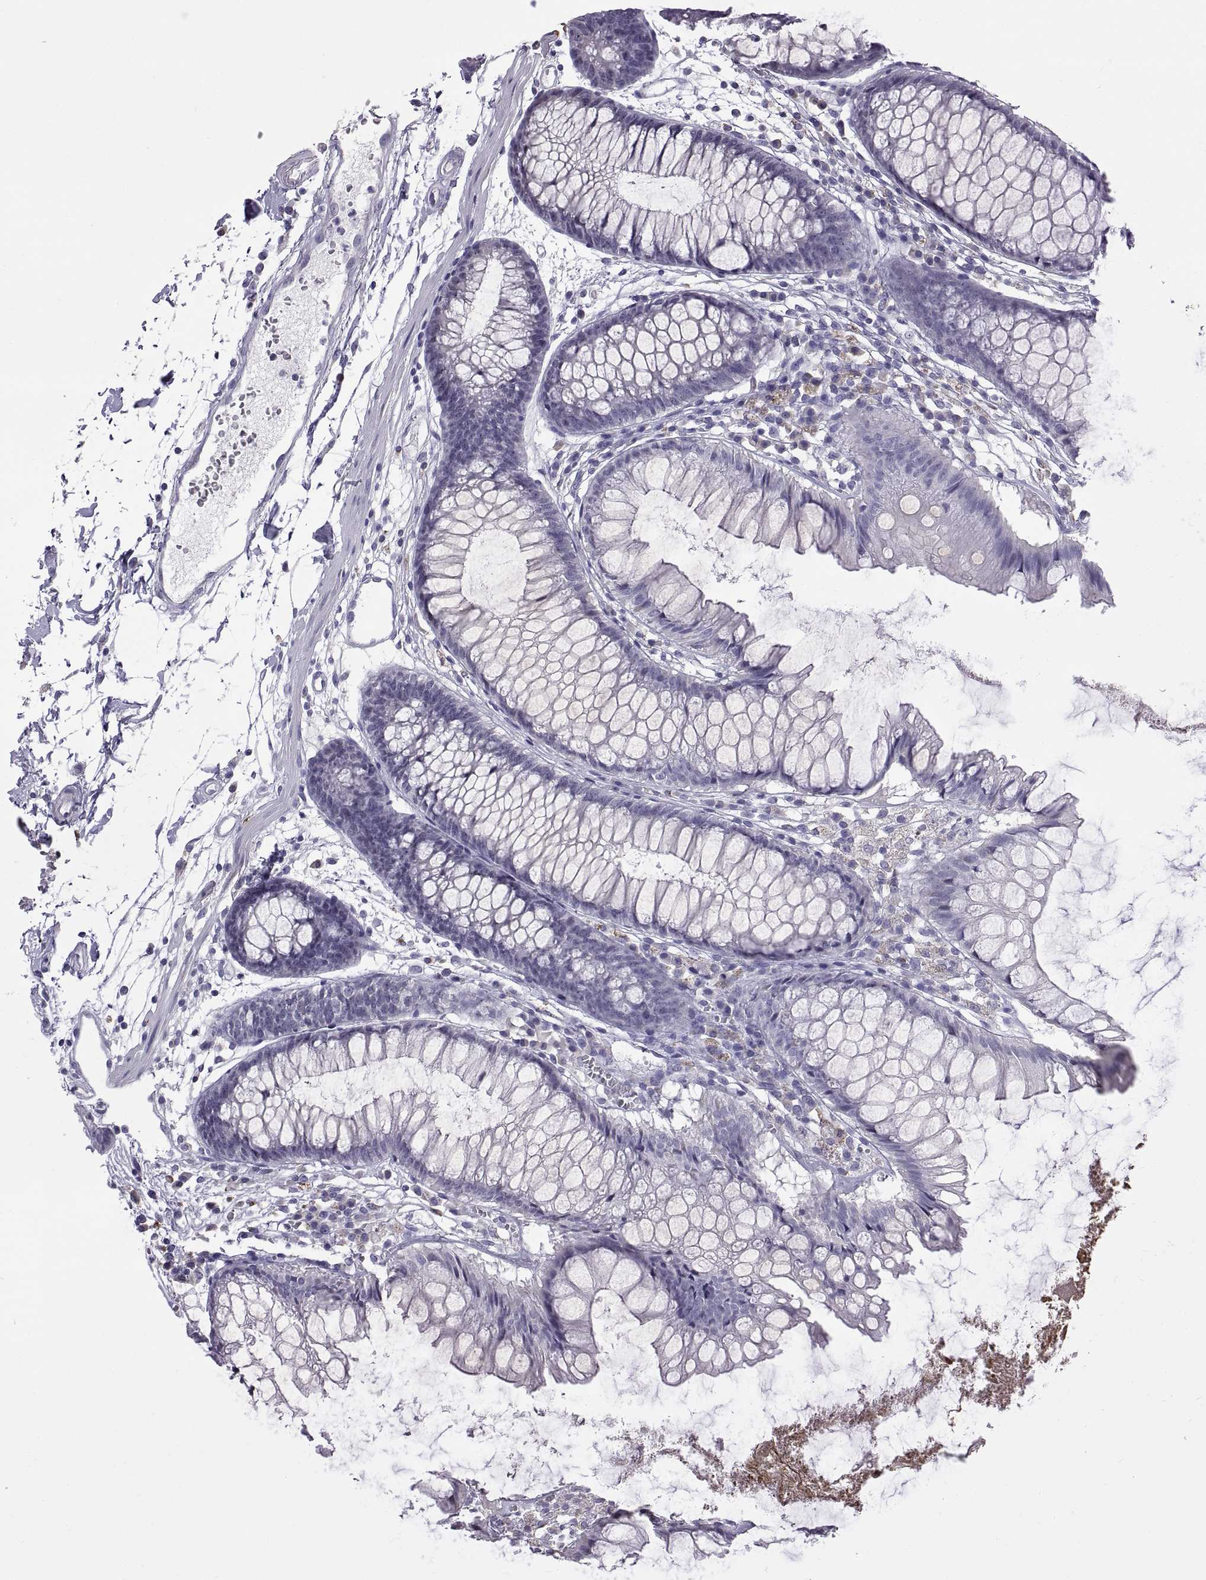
{"staining": {"intensity": "negative", "quantity": "none", "location": "none"}, "tissue": "colon", "cell_type": "Endothelial cells", "image_type": "normal", "snomed": [{"axis": "morphology", "description": "Normal tissue, NOS"}, {"axis": "morphology", "description": "Adenocarcinoma, NOS"}, {"axis": "topography", "description": "Colon"}], "caption": "This is an immunohistochemistry photomicrograph of unremarkable colon. There is no staining in endothelial cells.", "gene": "MAGEB18", "patient": {"sex": "male", "age": 65}}